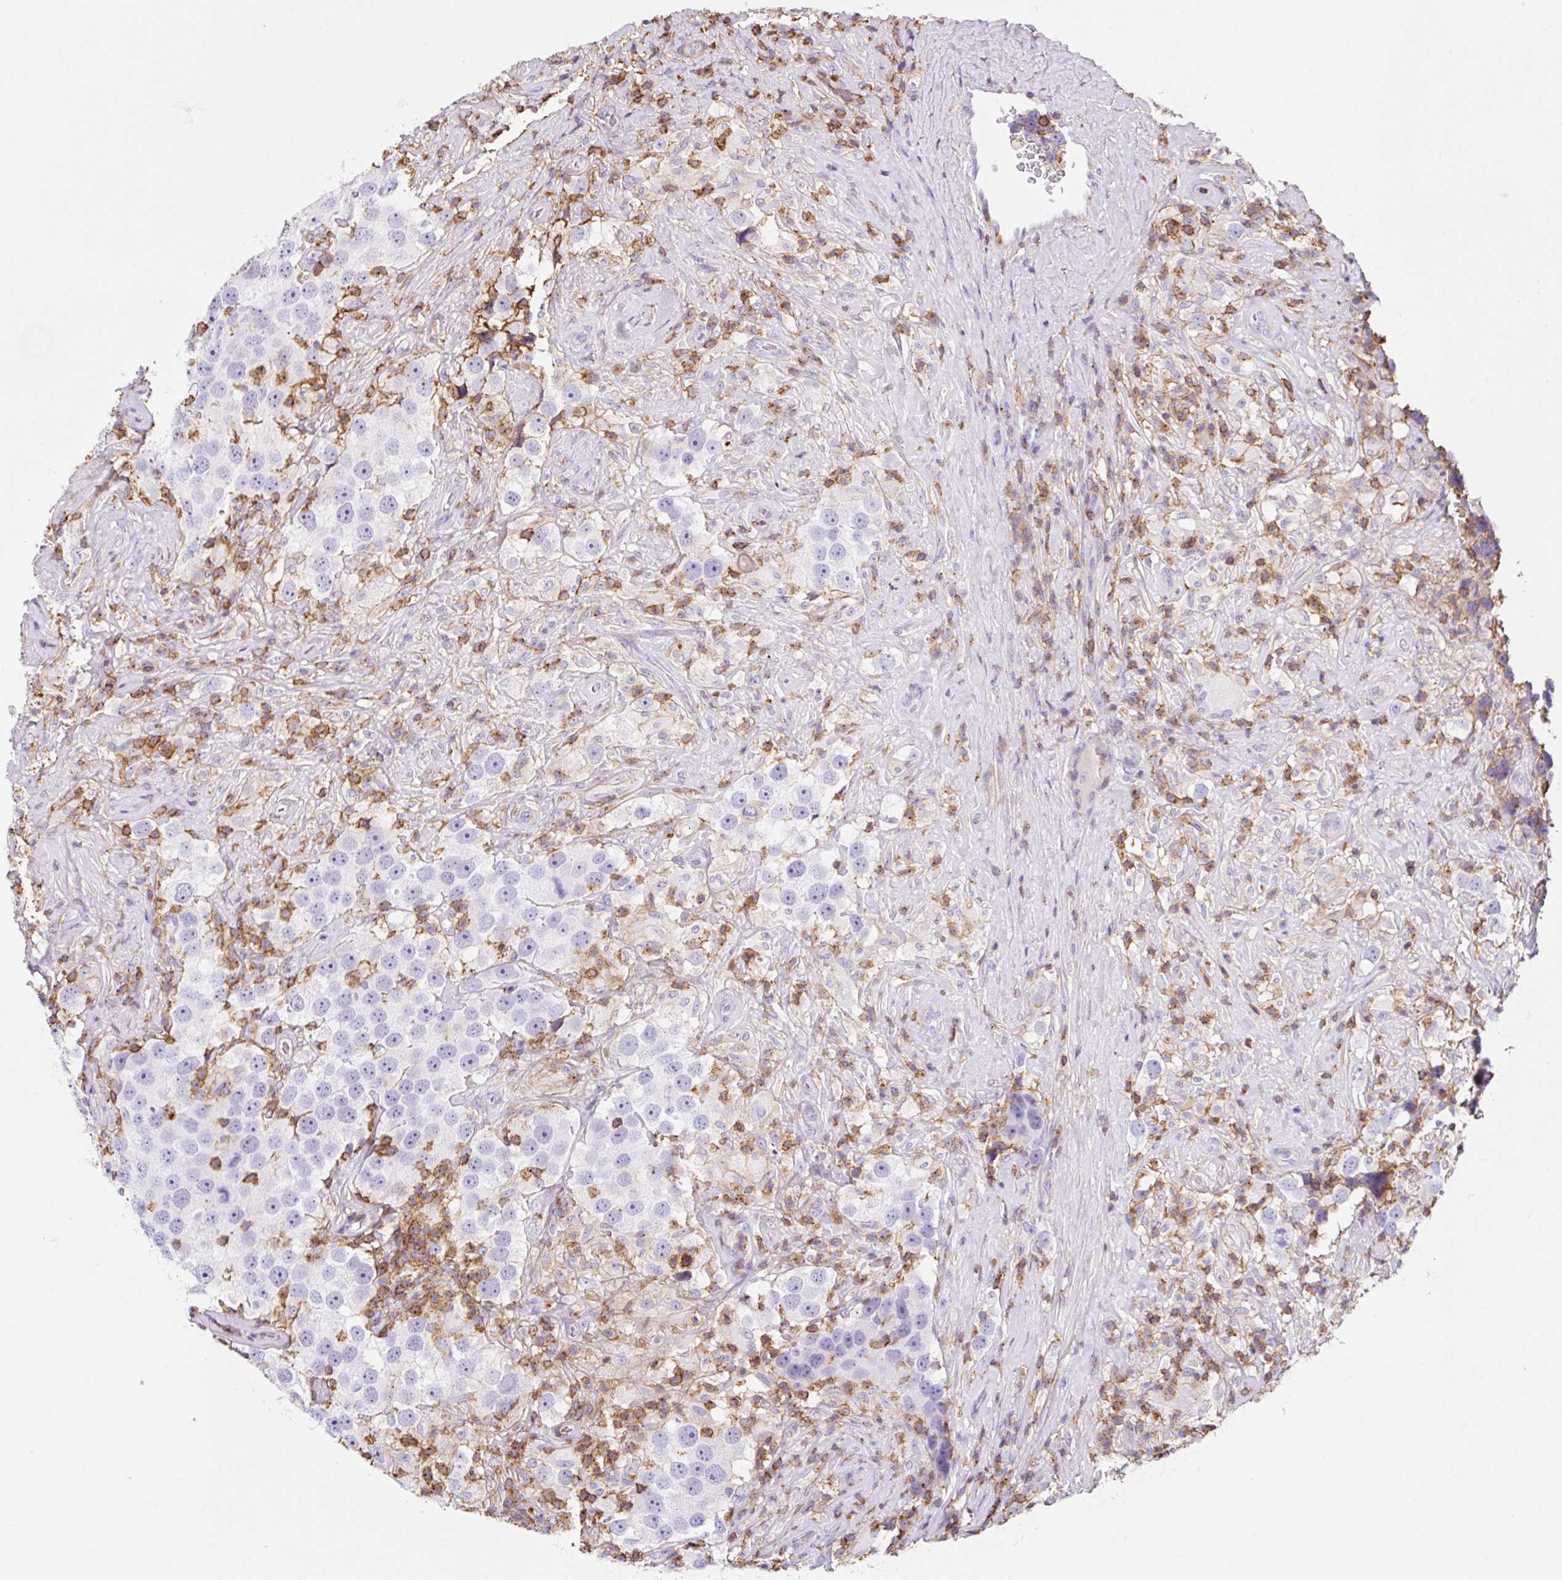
{"staining": {"intensity": "negative", "quantity": "none", "location": "none"}, "tissue": "testis cancer", "cell_type": "Tumor cells", "image_type": "cancer", "snomed": [{"axis": "morphology", "description": "Seminoma, NOS"}, {"axis": "topography", "description": "Testis"}], "caption": "DAB (3,3'-diaminobenzidine) immunohistochemical staining of testis cancer (seminoma) shows no significant positivity in tumor cells.", "gene": "MTTP", "patient": {"sex": "male", "age": 49}}